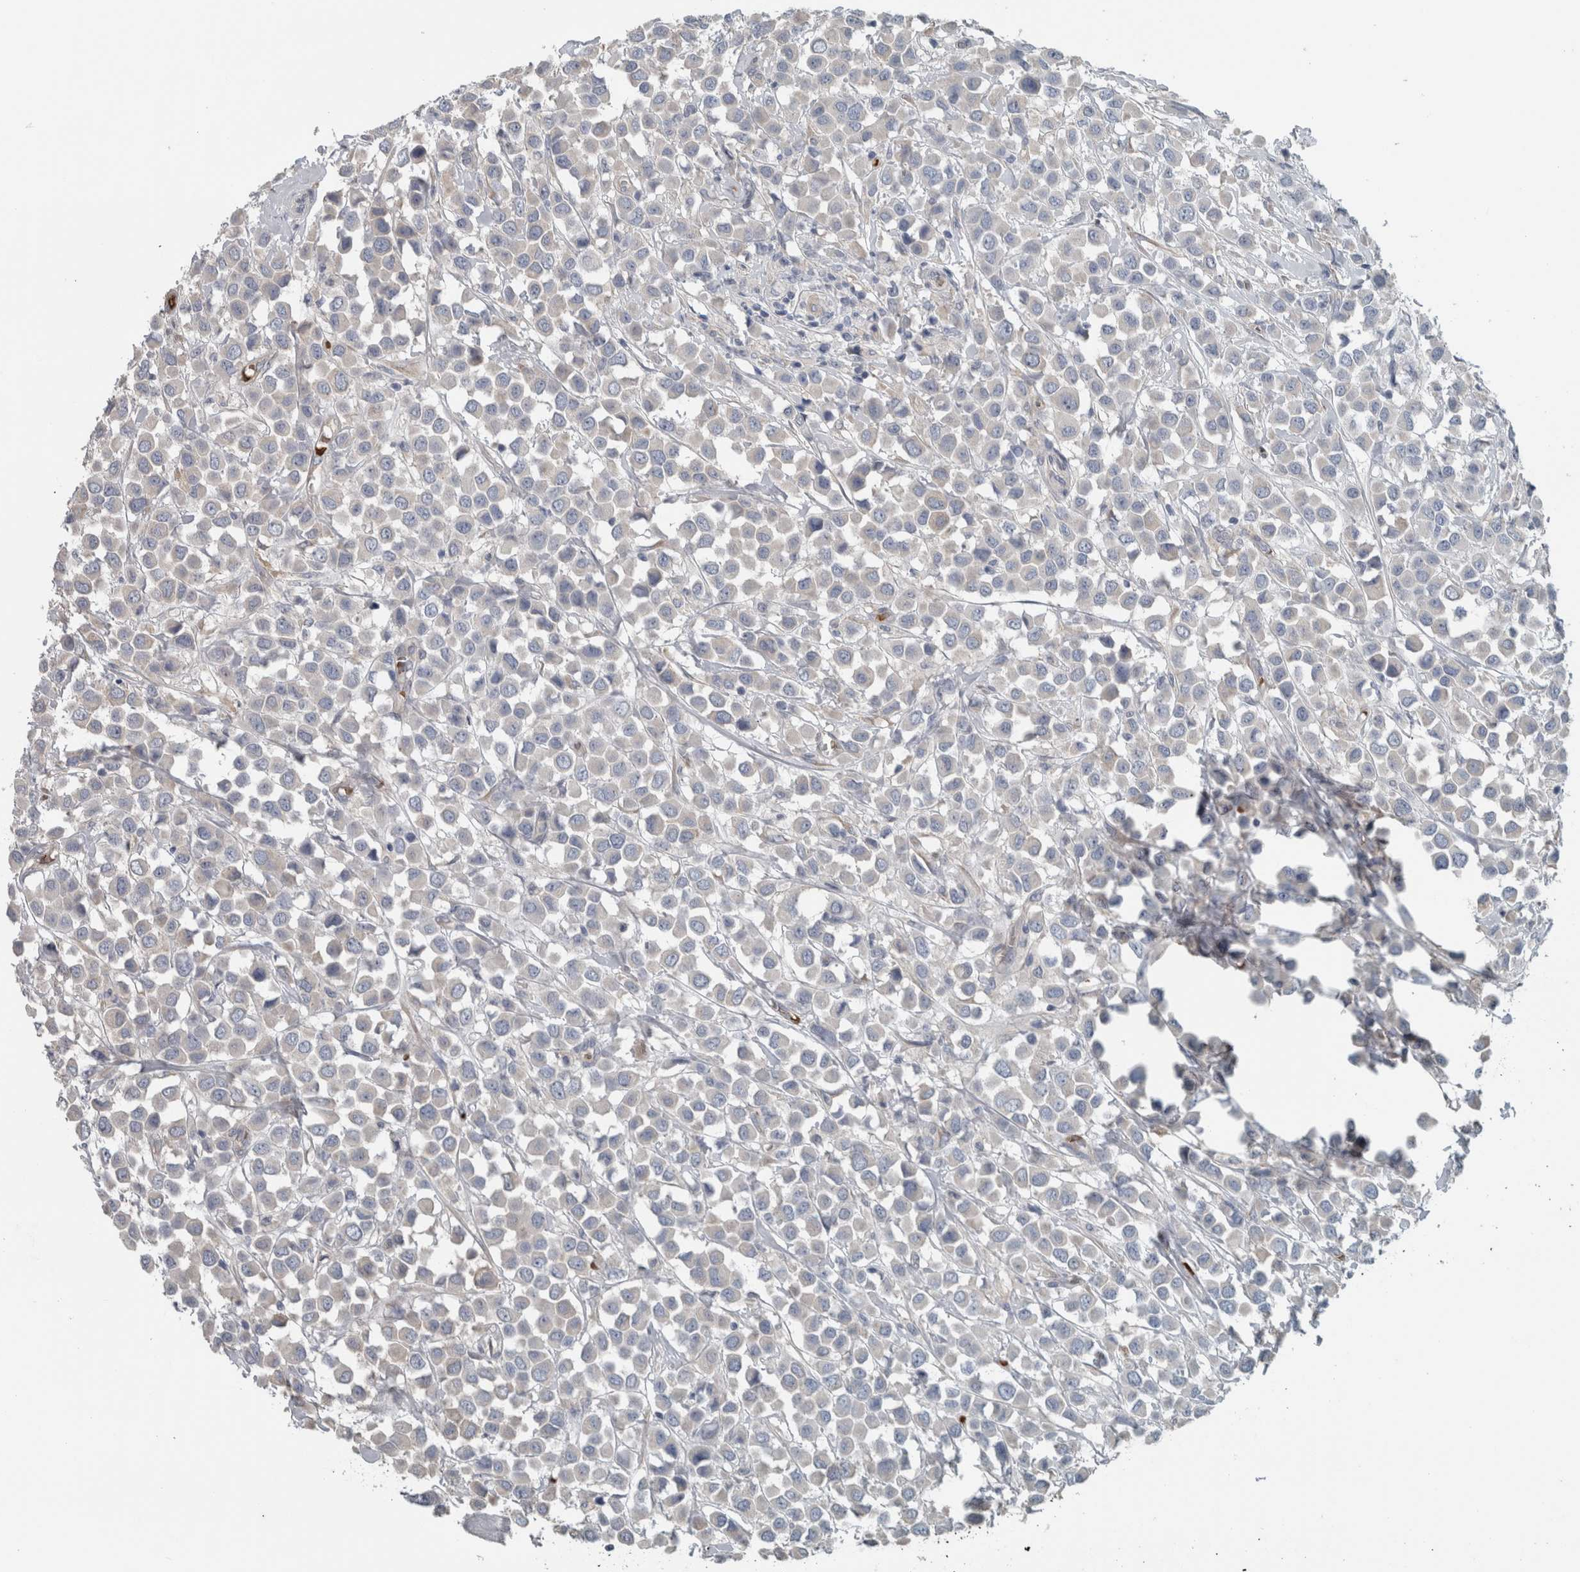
{"staining": {"intensity": "negative", "quantity": "none", "location": "none"}, "tissue": "breast cancer", "cell_type": "Tumor cells", "image_type": "cancer", "snomed": [{"axis": "morphology", "description": "Duct carcinoma"}, {"axis": "topography", "description": "Breast"}], "caption": "This image is of breast cancer (intraductal carcinoma) stained with immunohistochemistry (IHC) to label a protein in brown with the nuclei are counter-stained blue. There is no staining in tumor cells.", "gene": "SH3GL2", "patient": {"sex": "female", "age": 61}}